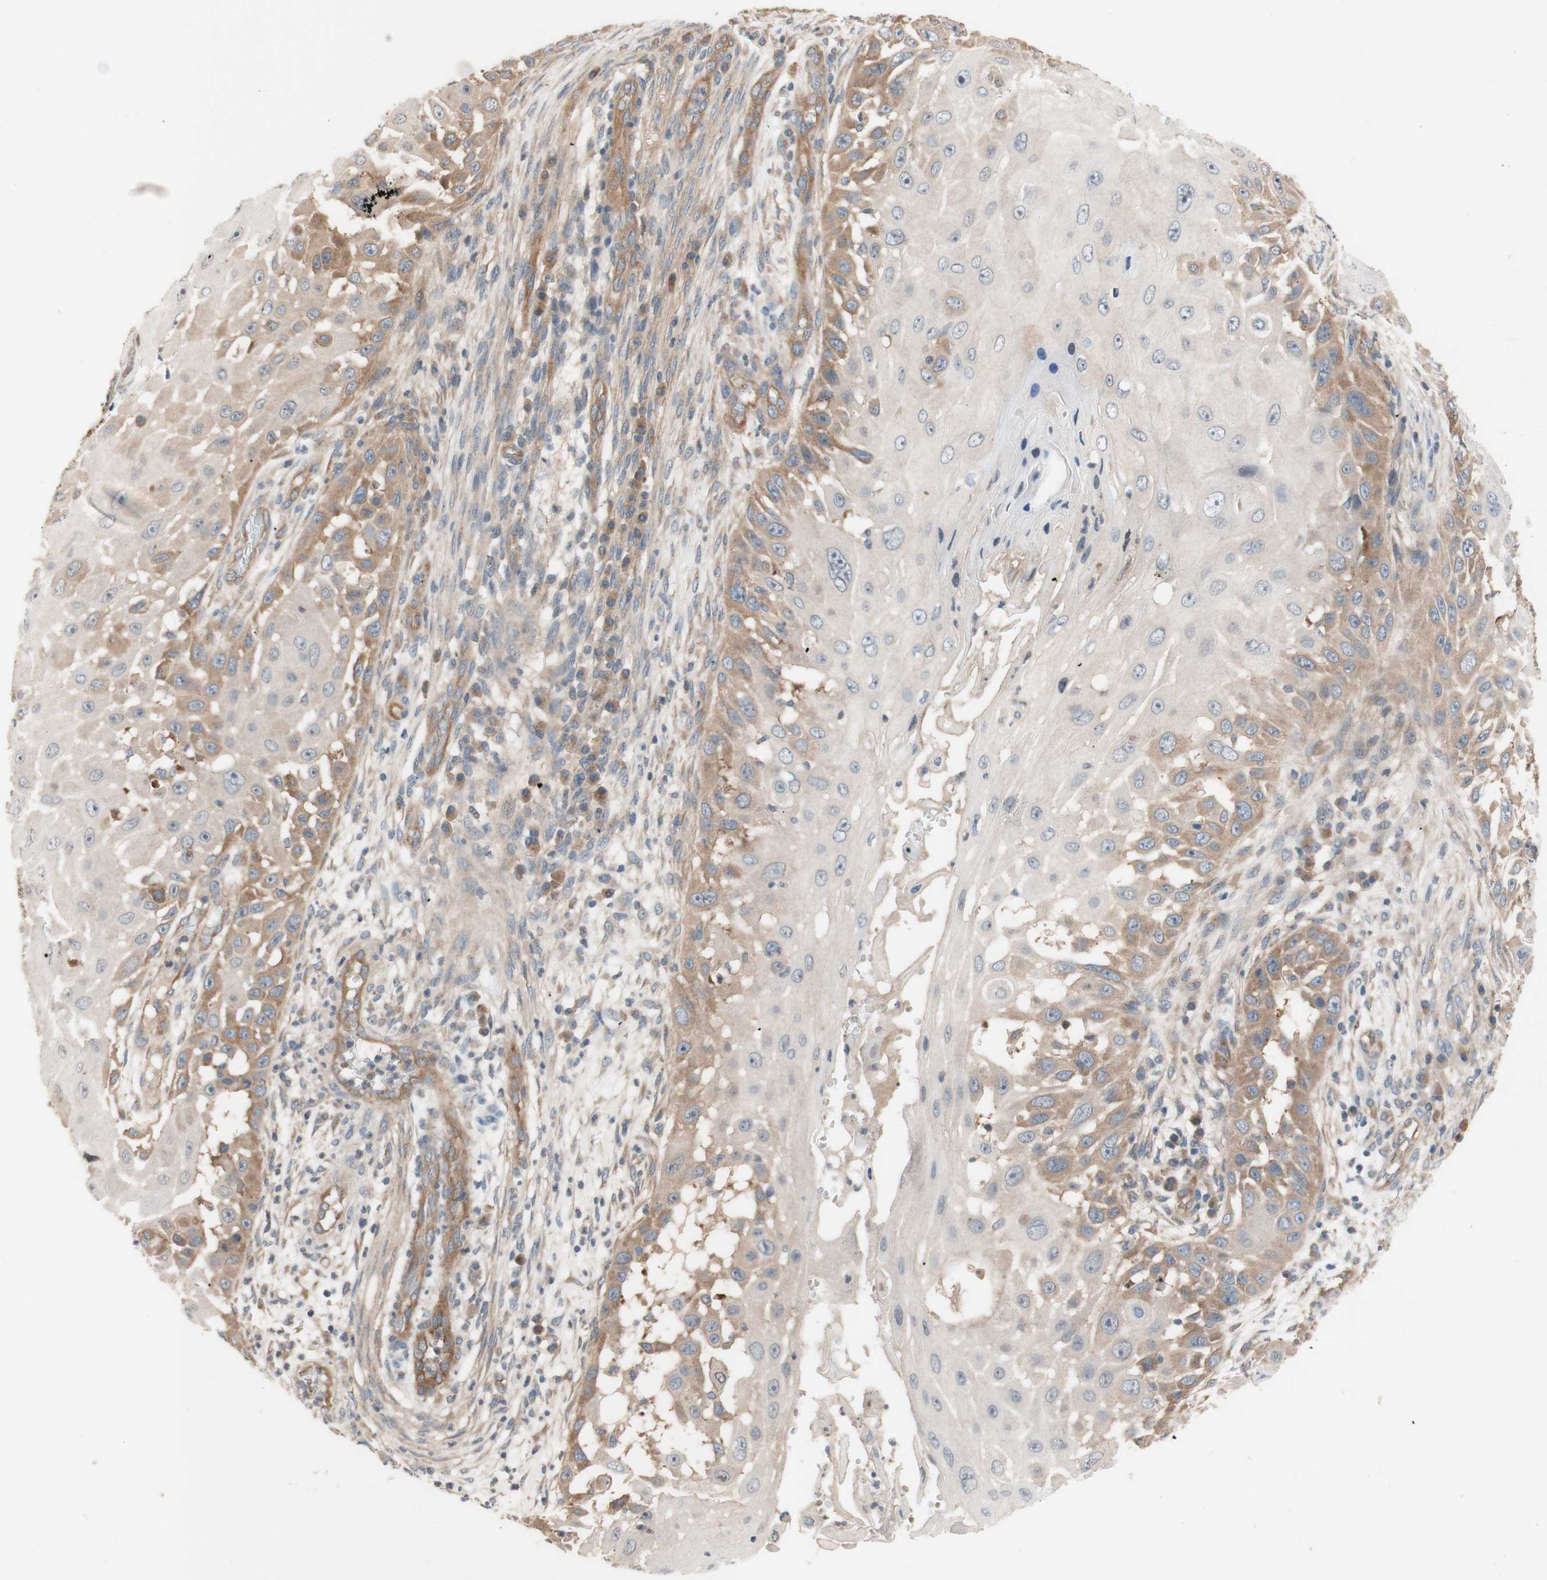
{"staining": {"intensity": "moderate", "quantity": "25%-75%", "location": "cytoplasmic/membranous"}, "tissue": "skin cancer", "cell_type": "Tumor cells", "image_type": "cancer", "snomed": [{"axis": "morphology", "description": "Squamous cell carcinoma, NOS"}, {"axis": "topography", "description": "Skin"}], "caption": "Moderate cytoplasmic/membranous staining for a protein is appreciated in approximately 25%-75% of tumor cells of squamous cell carcinoma (skin) using immunohistochemistry (IHC).", "gene": "DYNLRB1", "patient": {"sex": "female", "age": 44}}